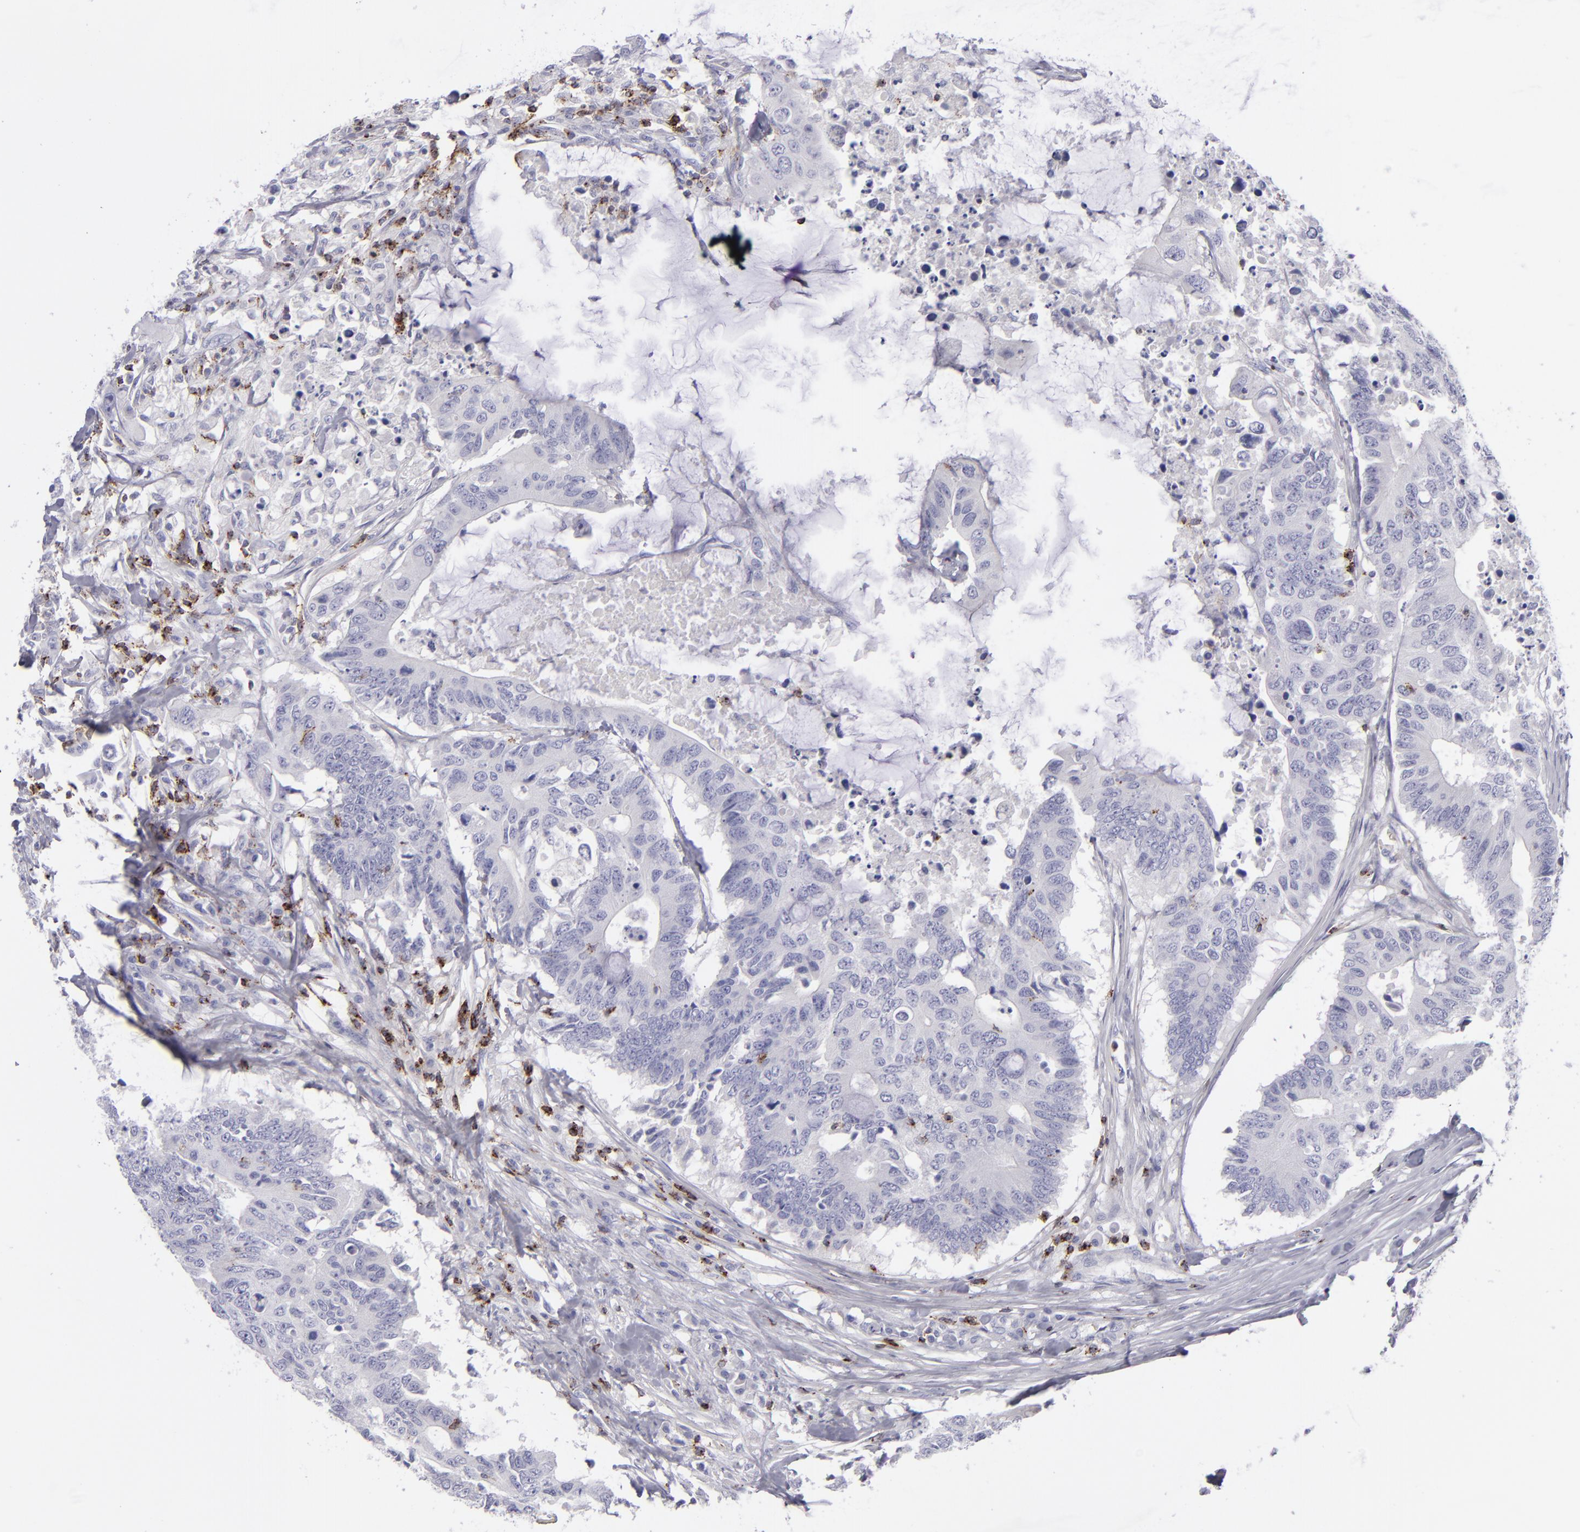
{"staining": {"intensity": "negative", "quantity": "none", "location": "none"}, "tissue": "colorectal cancer", "cell_type": "Tumor cells", "image_type": "cancer", "snomed": [{"axis": "morphology", "description": "Adenocarcinoma, NOS"}, {"axis": "topography", "description": "Colon"}], "caption": "High power microscopy micrograph of an immunohistochemistry (IHC) micrograph of colorectal cancer, revealing no significant expression in tumor cells. (Immunohistochemistry (ihc), brightfield microscopy, high magnification).", "gene": "CD2", "patient": {"sex": "male", "age": 71}}